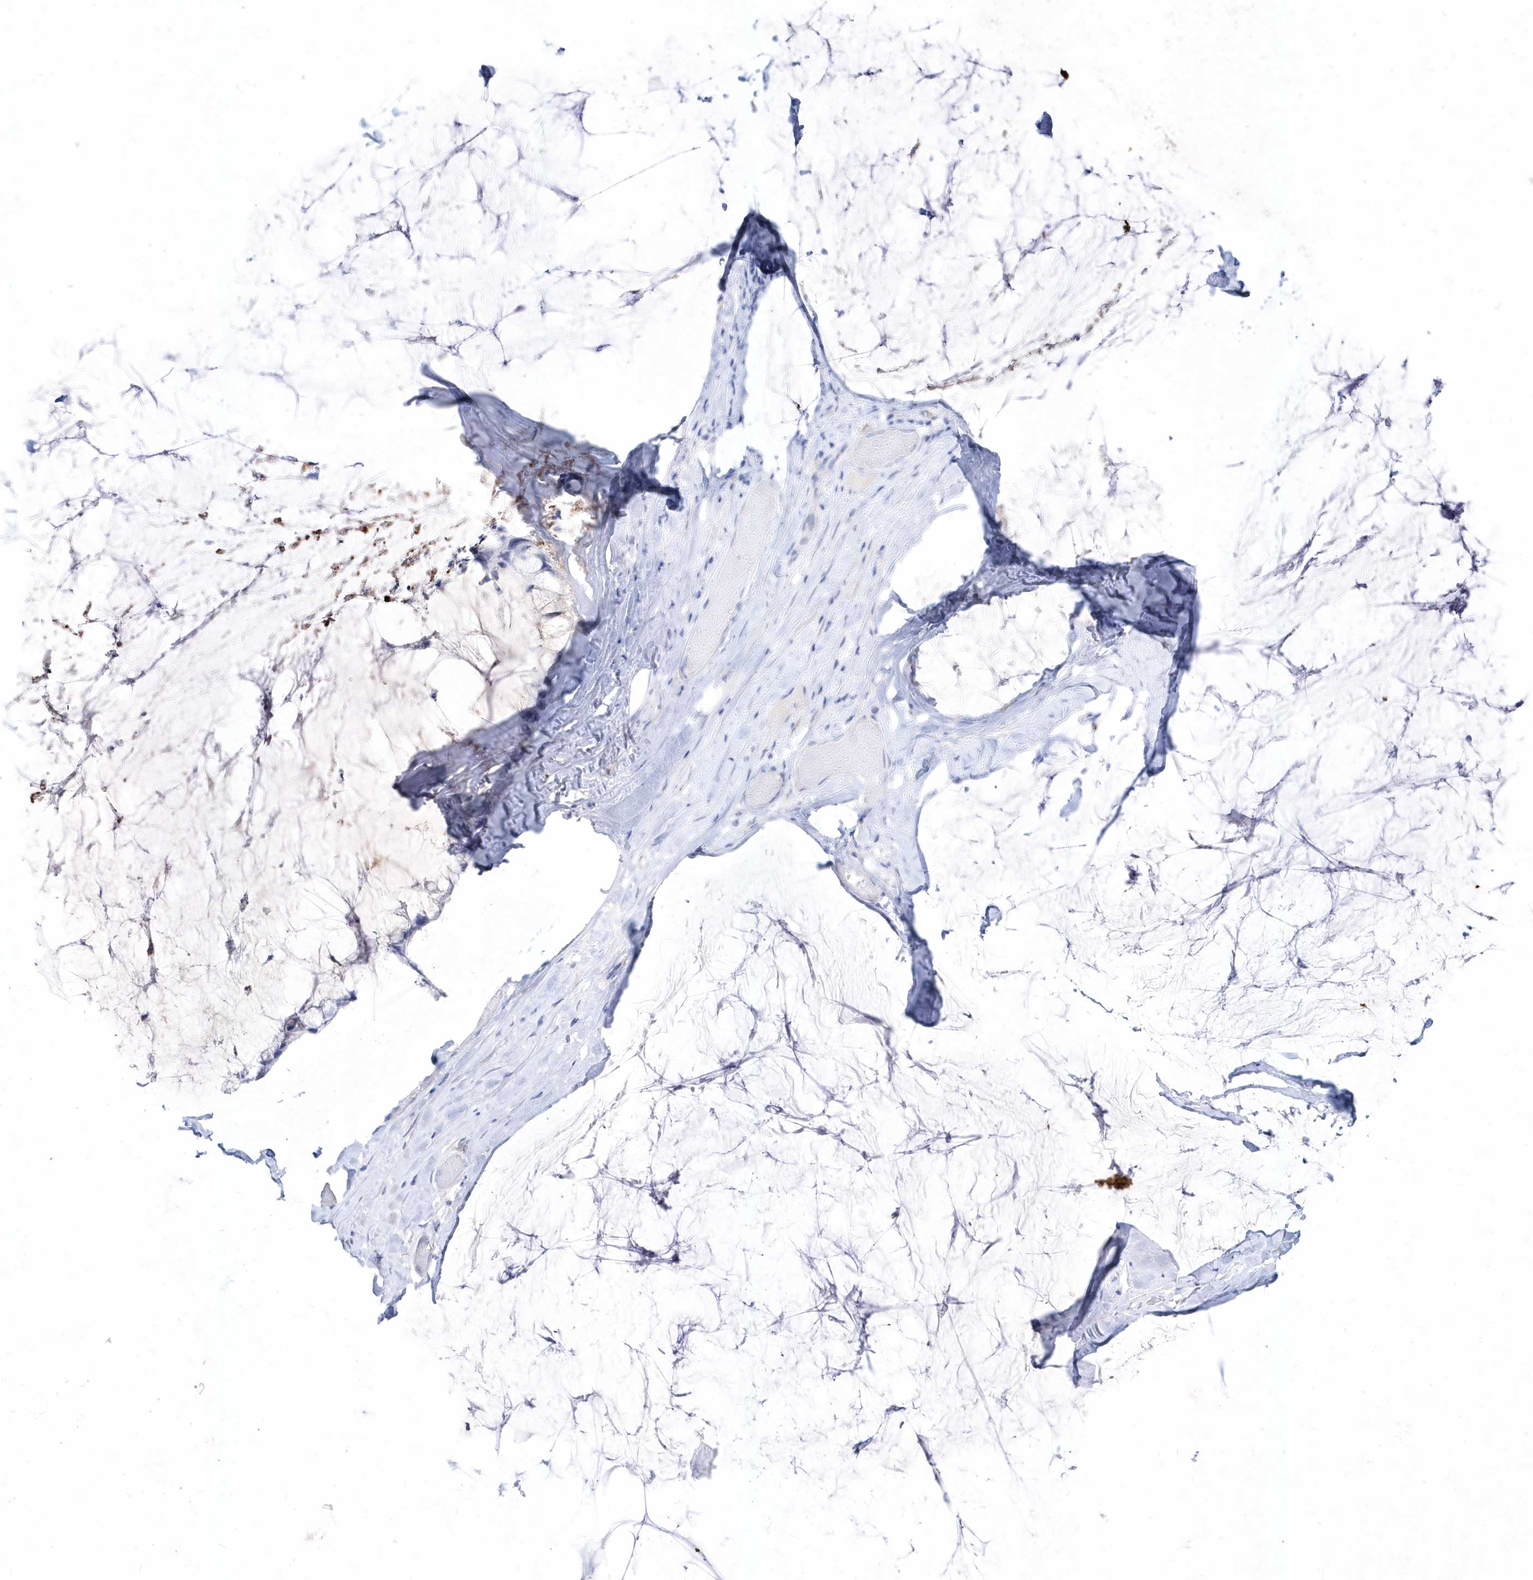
{"staining": {"intensity": "negative", "quantity": "none", "location": "none"}, "tissue": "ovarian cancer", "cell_type": "Tumor cells", "image_type": "cancer", "snomed": [{"axis": "morphology", "description": "Cystadenocarcinoma, mucinous, NOS"}, {"axis": "topography", "description": "Ovary"}], "caption": "Immunohistochemistry of human ovarian cancer shows no expression in tumor cells. (DAB (3,3'-diaminobenzidine) IHC with hematoxylin counter stain).", "gene": "SPINK7", "patient": {"sex": "female", "age": 39}}